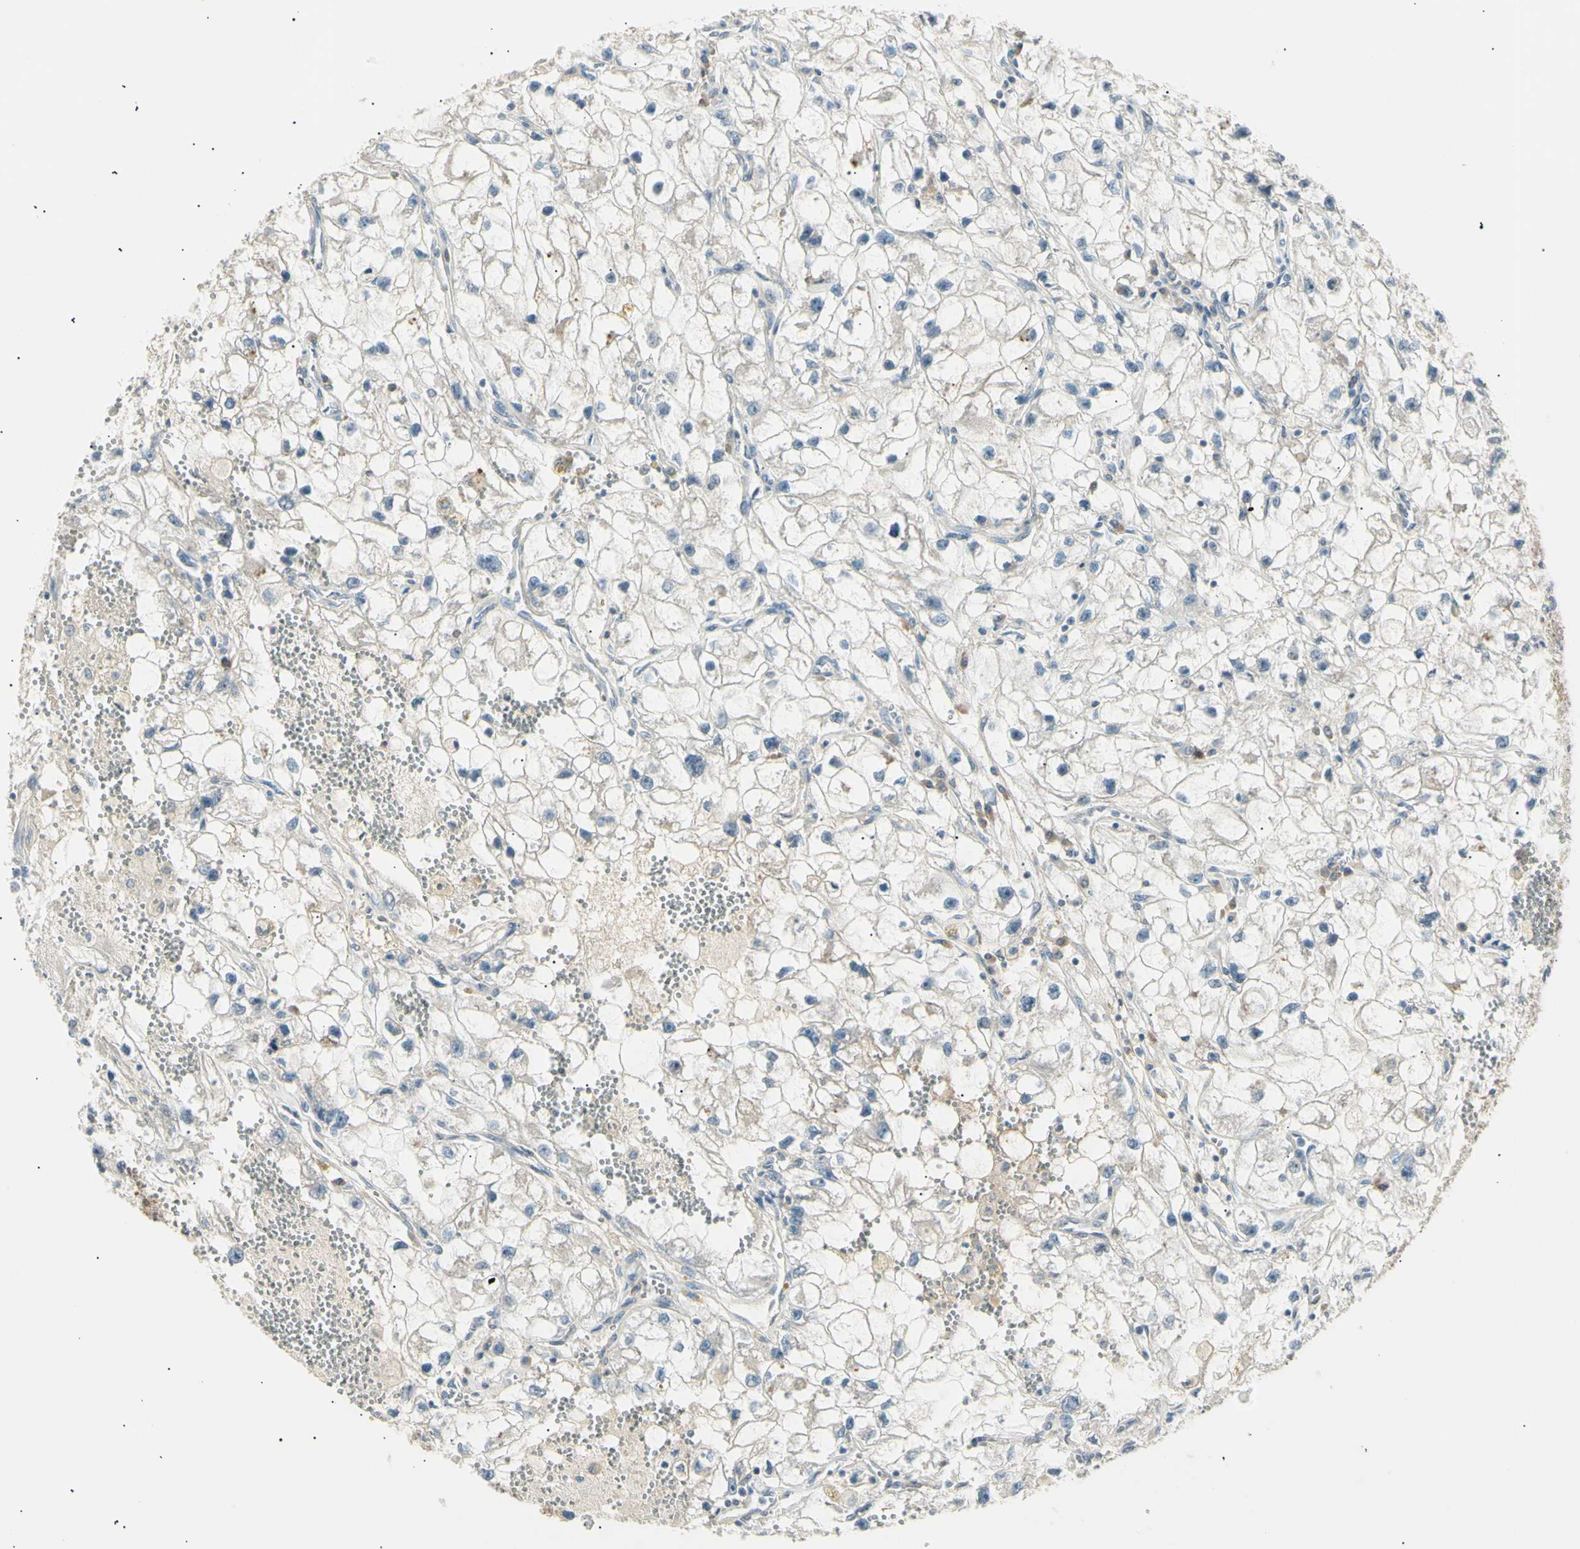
{"staining": {"intensity": "negative", "quantity": "none", "location": "none"}, "tissue": "renal cancer", "cell_type": "Tumor cells", "image_type": "cancer", "snomed": [{"axis": "morphology", "description": "Adenocarcinoma, NOS"}, {"axis": "topography", "description": "Kidney"}], "caption": "IHC histopathology image of neoplastic tissue: renal cancer (adenocarcinoma) stained with DAB (3,3'-diaminobenzidine) exhibits no significant protein expression in tumor cells. (DAB immunohistochemistry (IHC), high magnification).", "gene": "LHPP", "patient": {"sex": "female", "age": 70}}